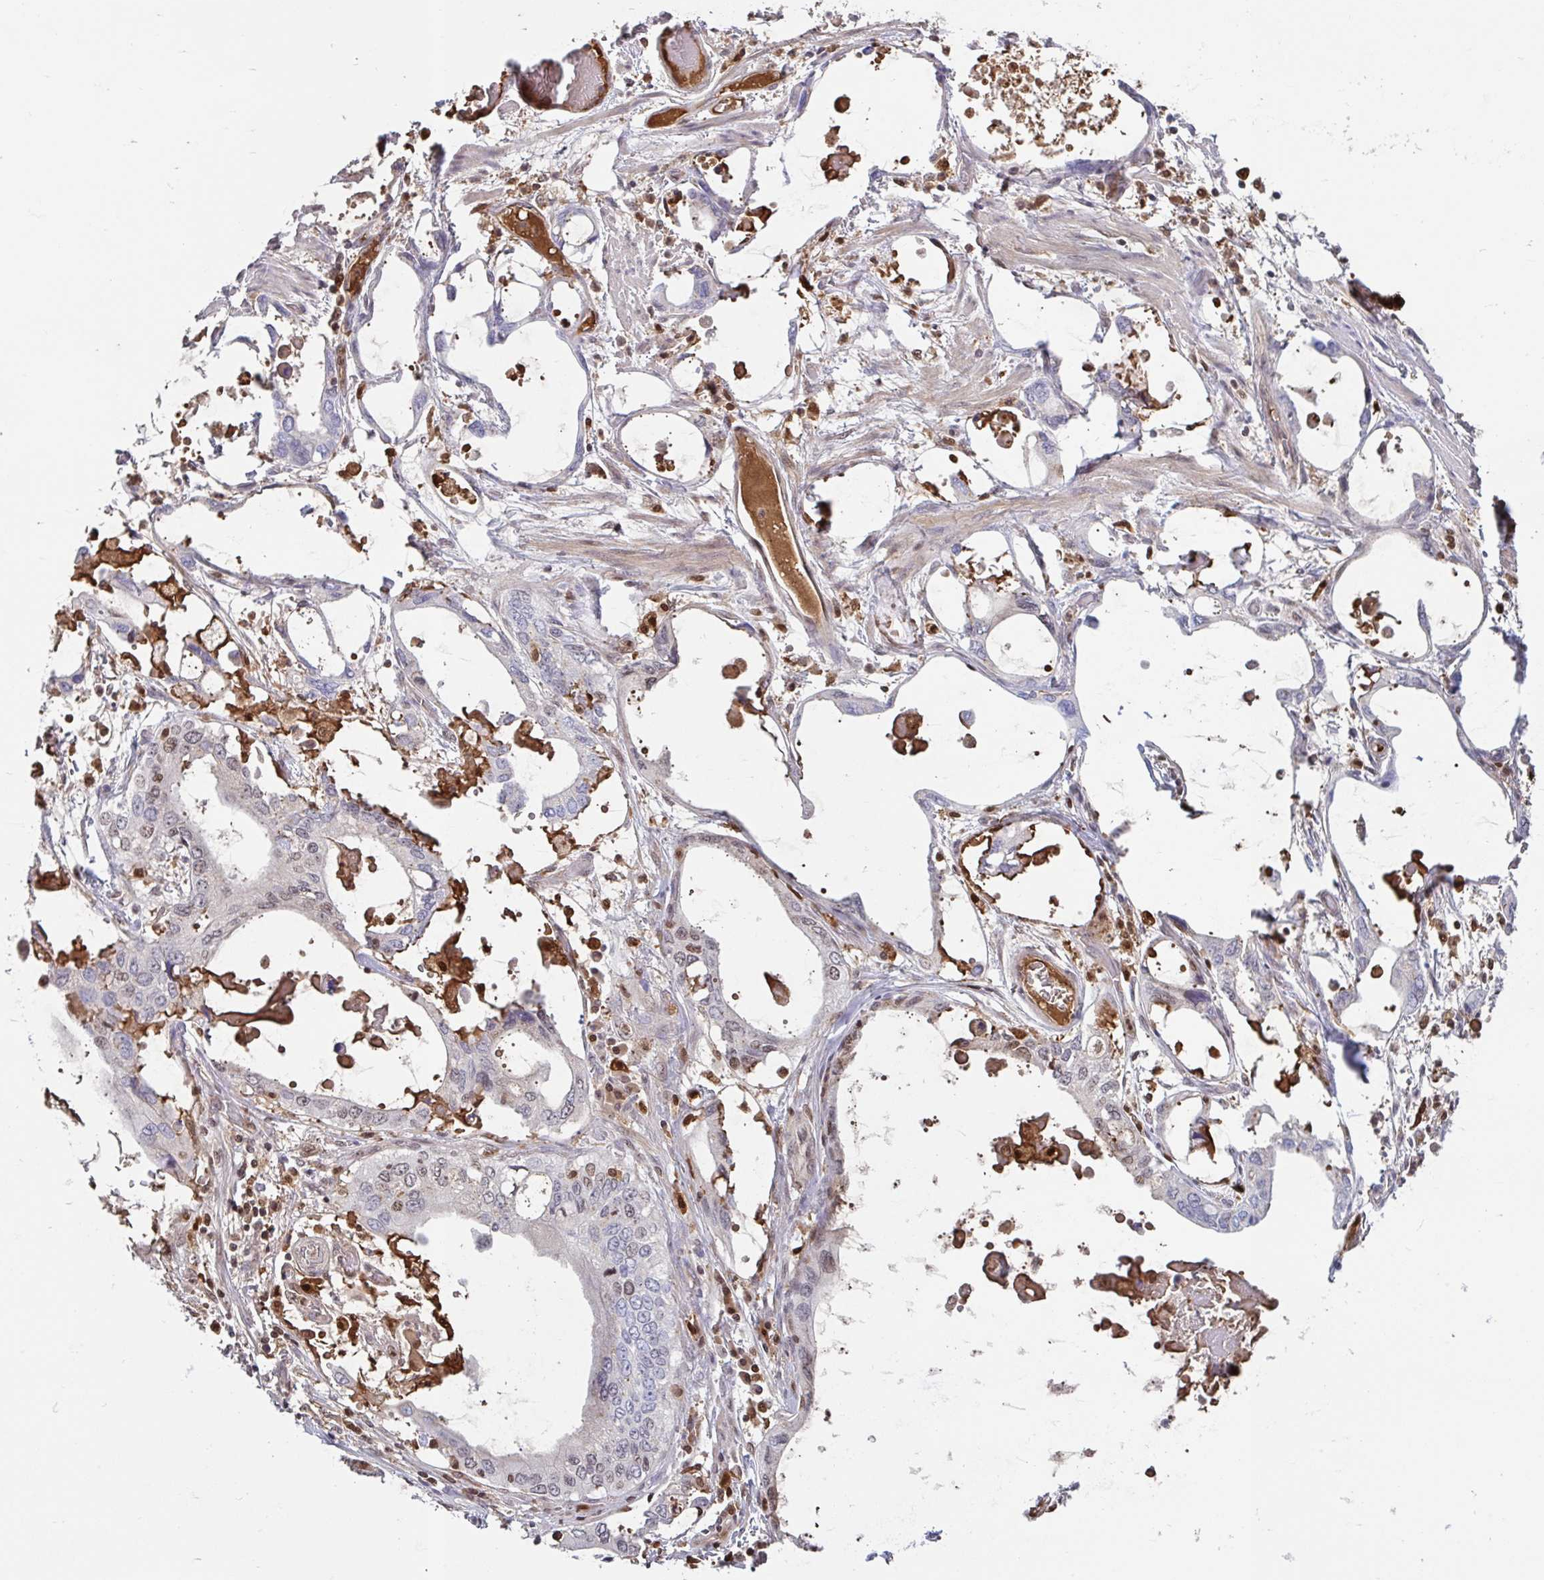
{"staining": {"intensity": "negative", "quantity": "none", "location": "none"}, "tissue": "stomach cancer", "cell_type": "Tumor cells", "image_type": "cancer", "snomed": [{"axis": "morphology", "description": "Adenocarcinoma, NOS"}, {"axis": "topography", "description": "Stomach, upper"}], "caption": "This is an IHC histopathology image of stomach adenocarcinoma. There is no expression in tumor cells.", "gene": "BLVRA", "patient": {"sex": "male", "age": 74}}